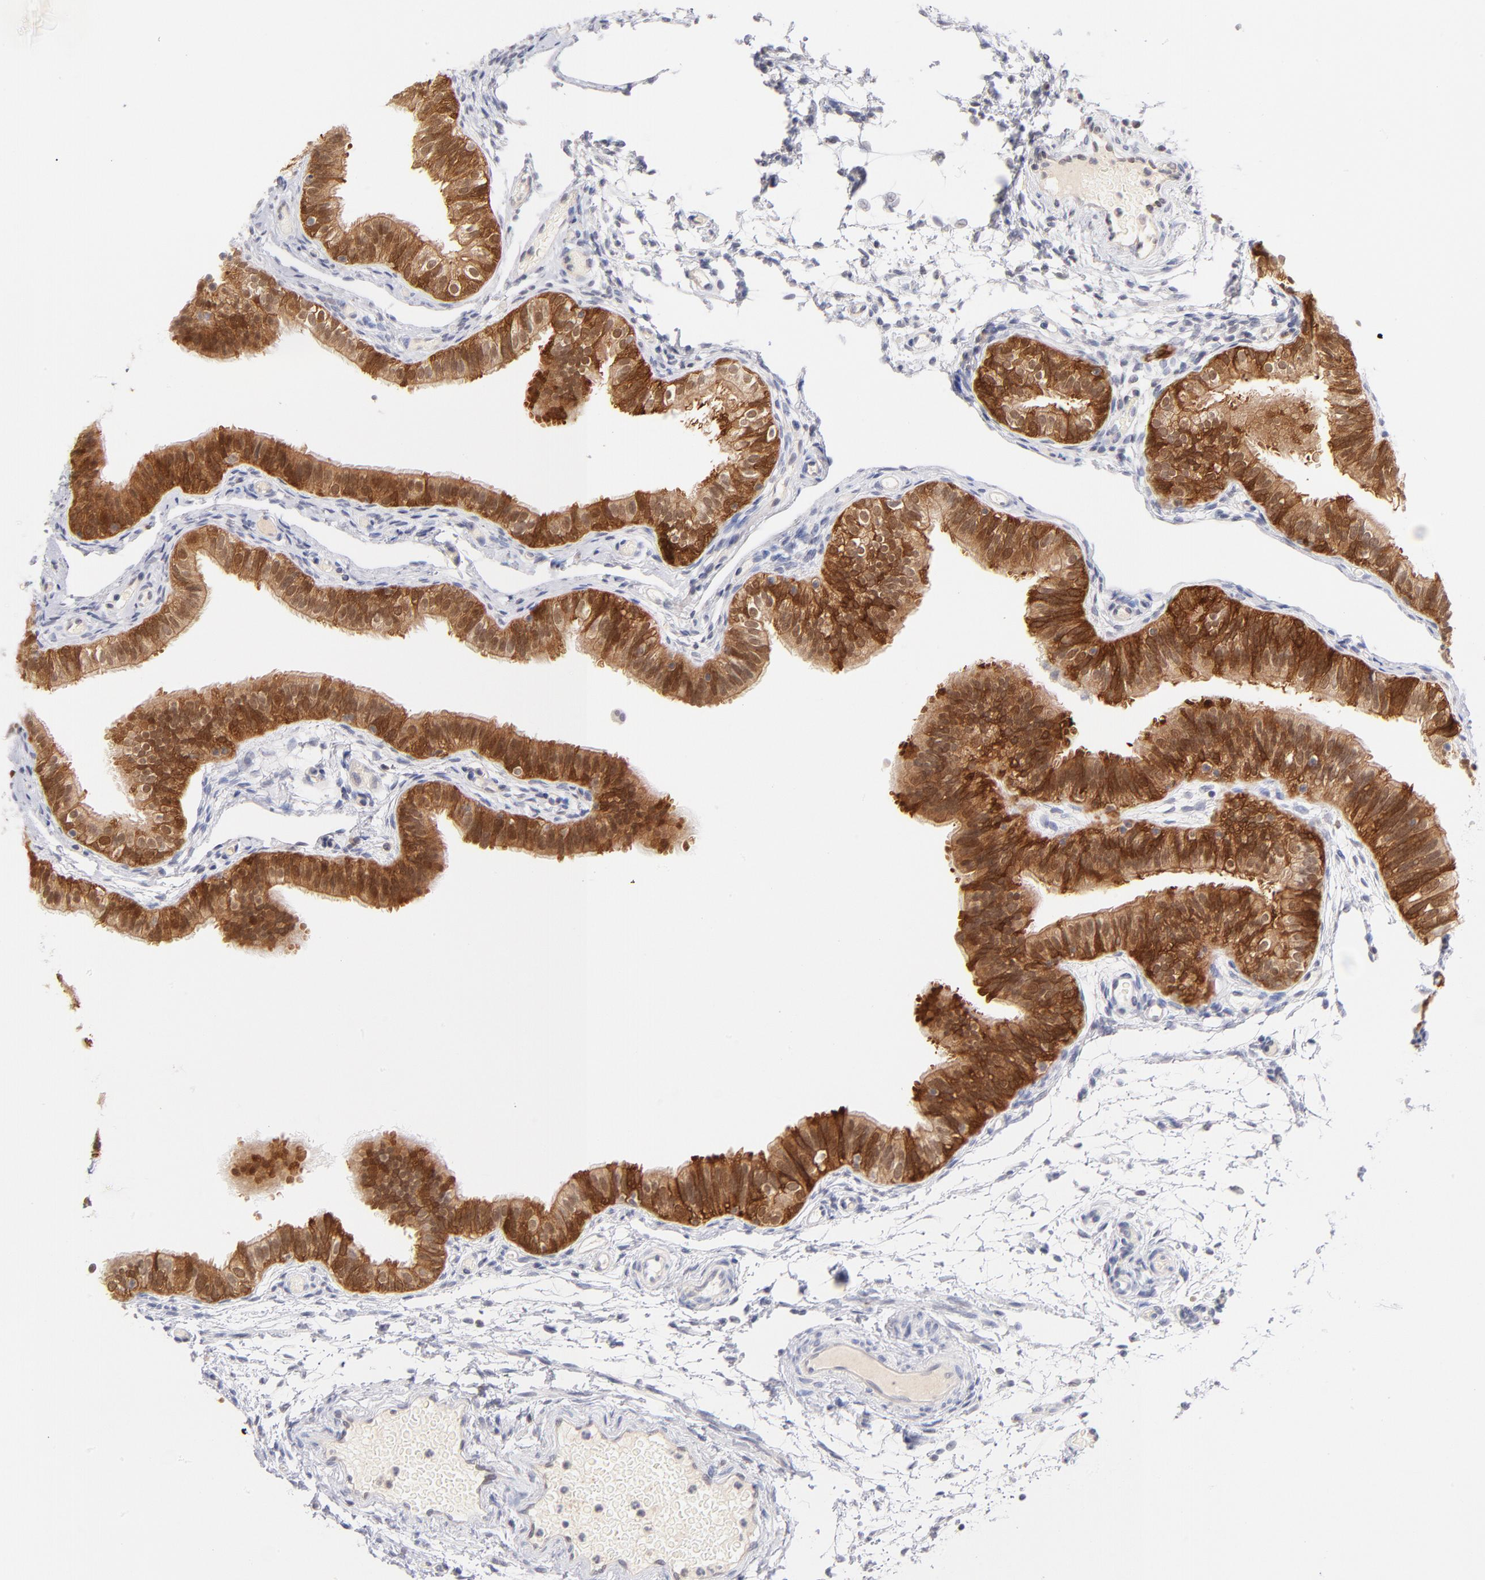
{"staining": {"intensity": "strong", "quantity": ">75%", "location": "cytoplasmic/membranous,nuclear"}, "tissue": "fallopian tube", "cell_type": "Glandular cells", "image_type": "normal", "snomed": [{"axis": "morphology", "description": "Normal tissue, NOS"}, {"axis": "morphology", "description": "Dermoid, NOS"}, {"axis": "topography", "description": "Fallopian tube"}], "caption": "Fallopian tube stained with a brown dye reveals strong cytoplasmic/membranous,nuclear positive positivity in about >75% of glandular cells.", "gene": "CASP6", "patient": {"sex": "female", "age": 33}}